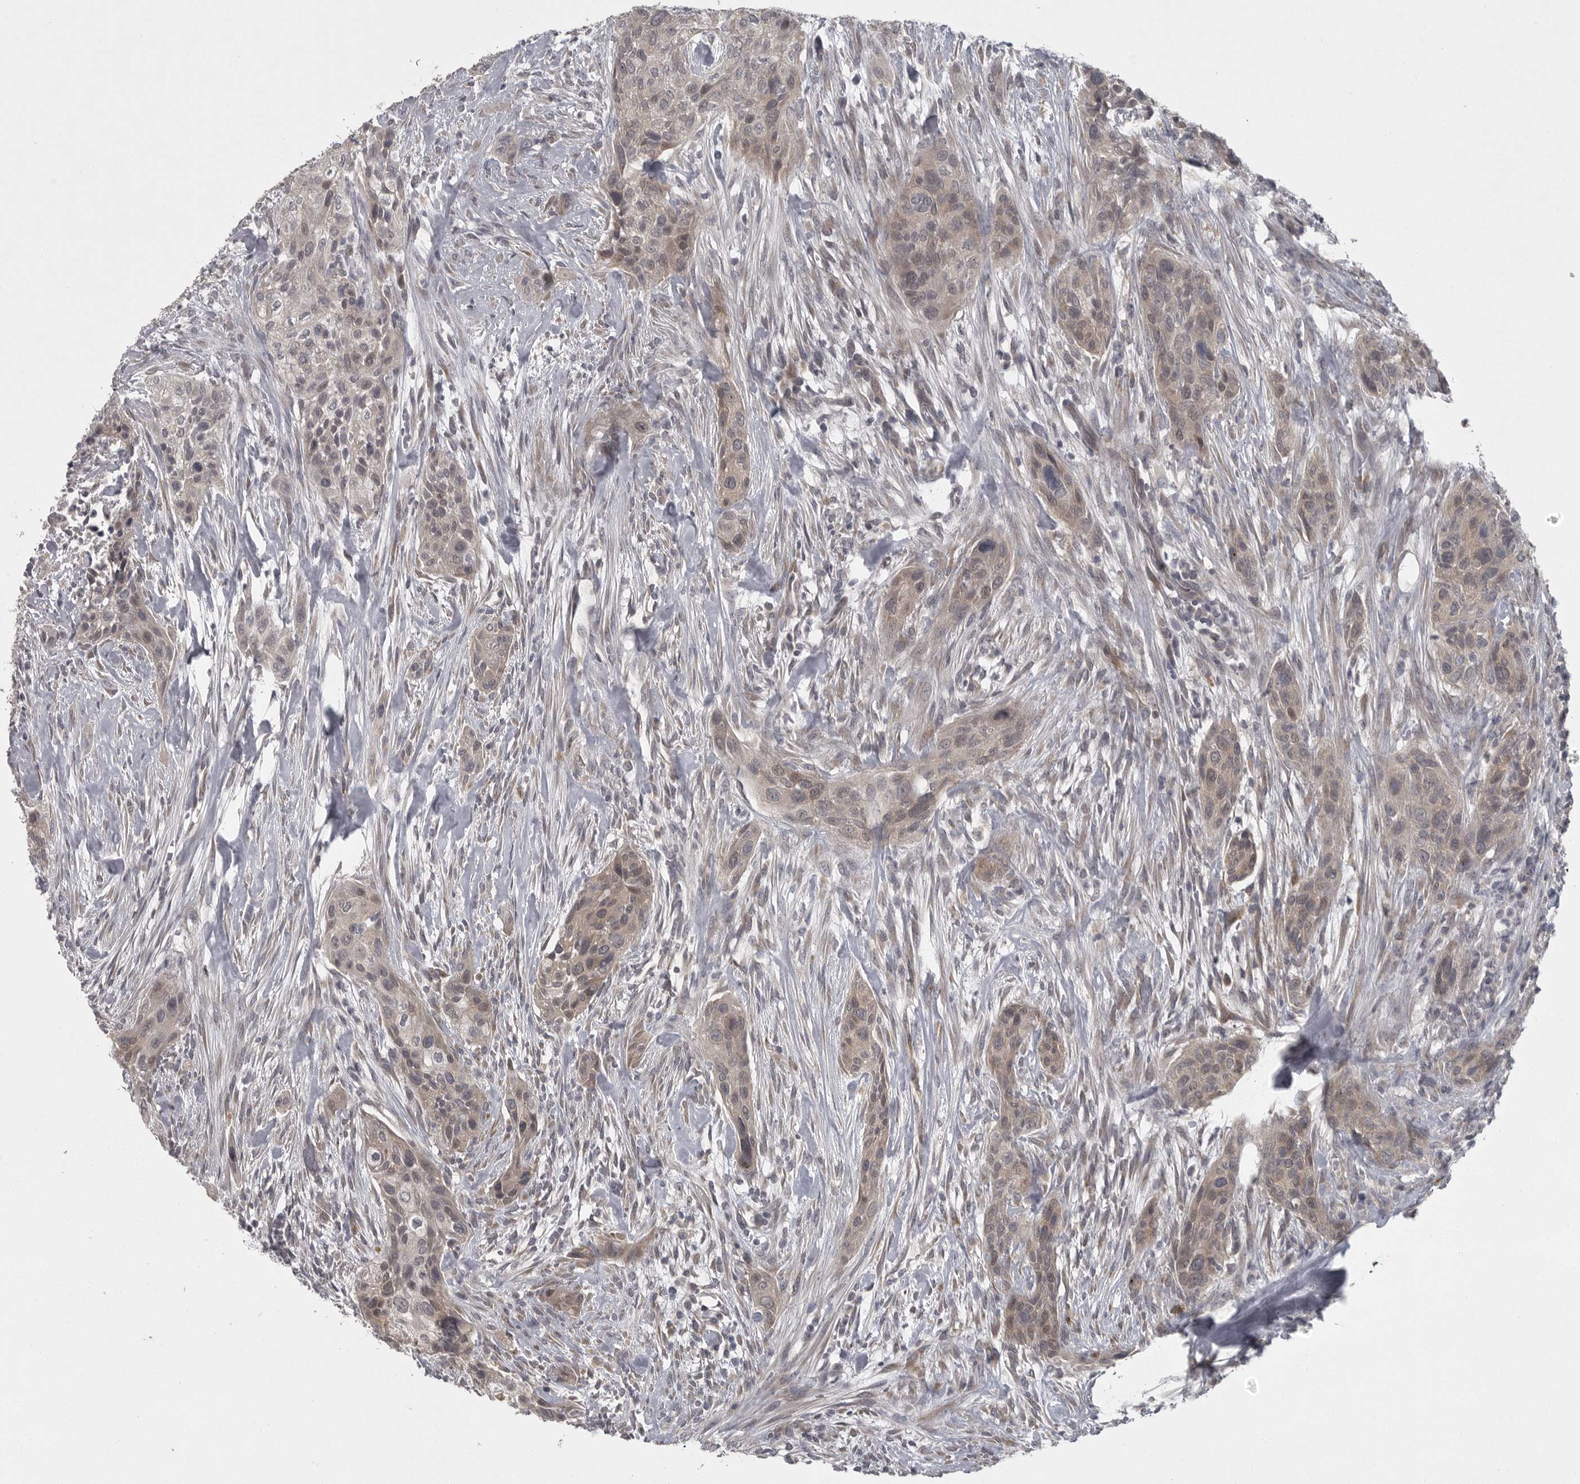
{"staining": {"intensity": "moderate", "quantity": ">75%", "location": "cytoplasmic/membranous"}, "tissue": "urothelial cancer", "cell_type": "Tumor cells", "image_type": "cancer", "snomed": [{"axis": "morphology", "description": "Urothelial carcinoma, High grade"}, {"axis": "topography", "description": "Urinary bladder"}], "caption": "Urothelial cancer stained for a protein (brown) displays moderate cytoplasmic/membranous positive expression in approximately >75% of tumor cells.", "gene": "PHF13", "patient": {"sex": "male", "age": 35}}